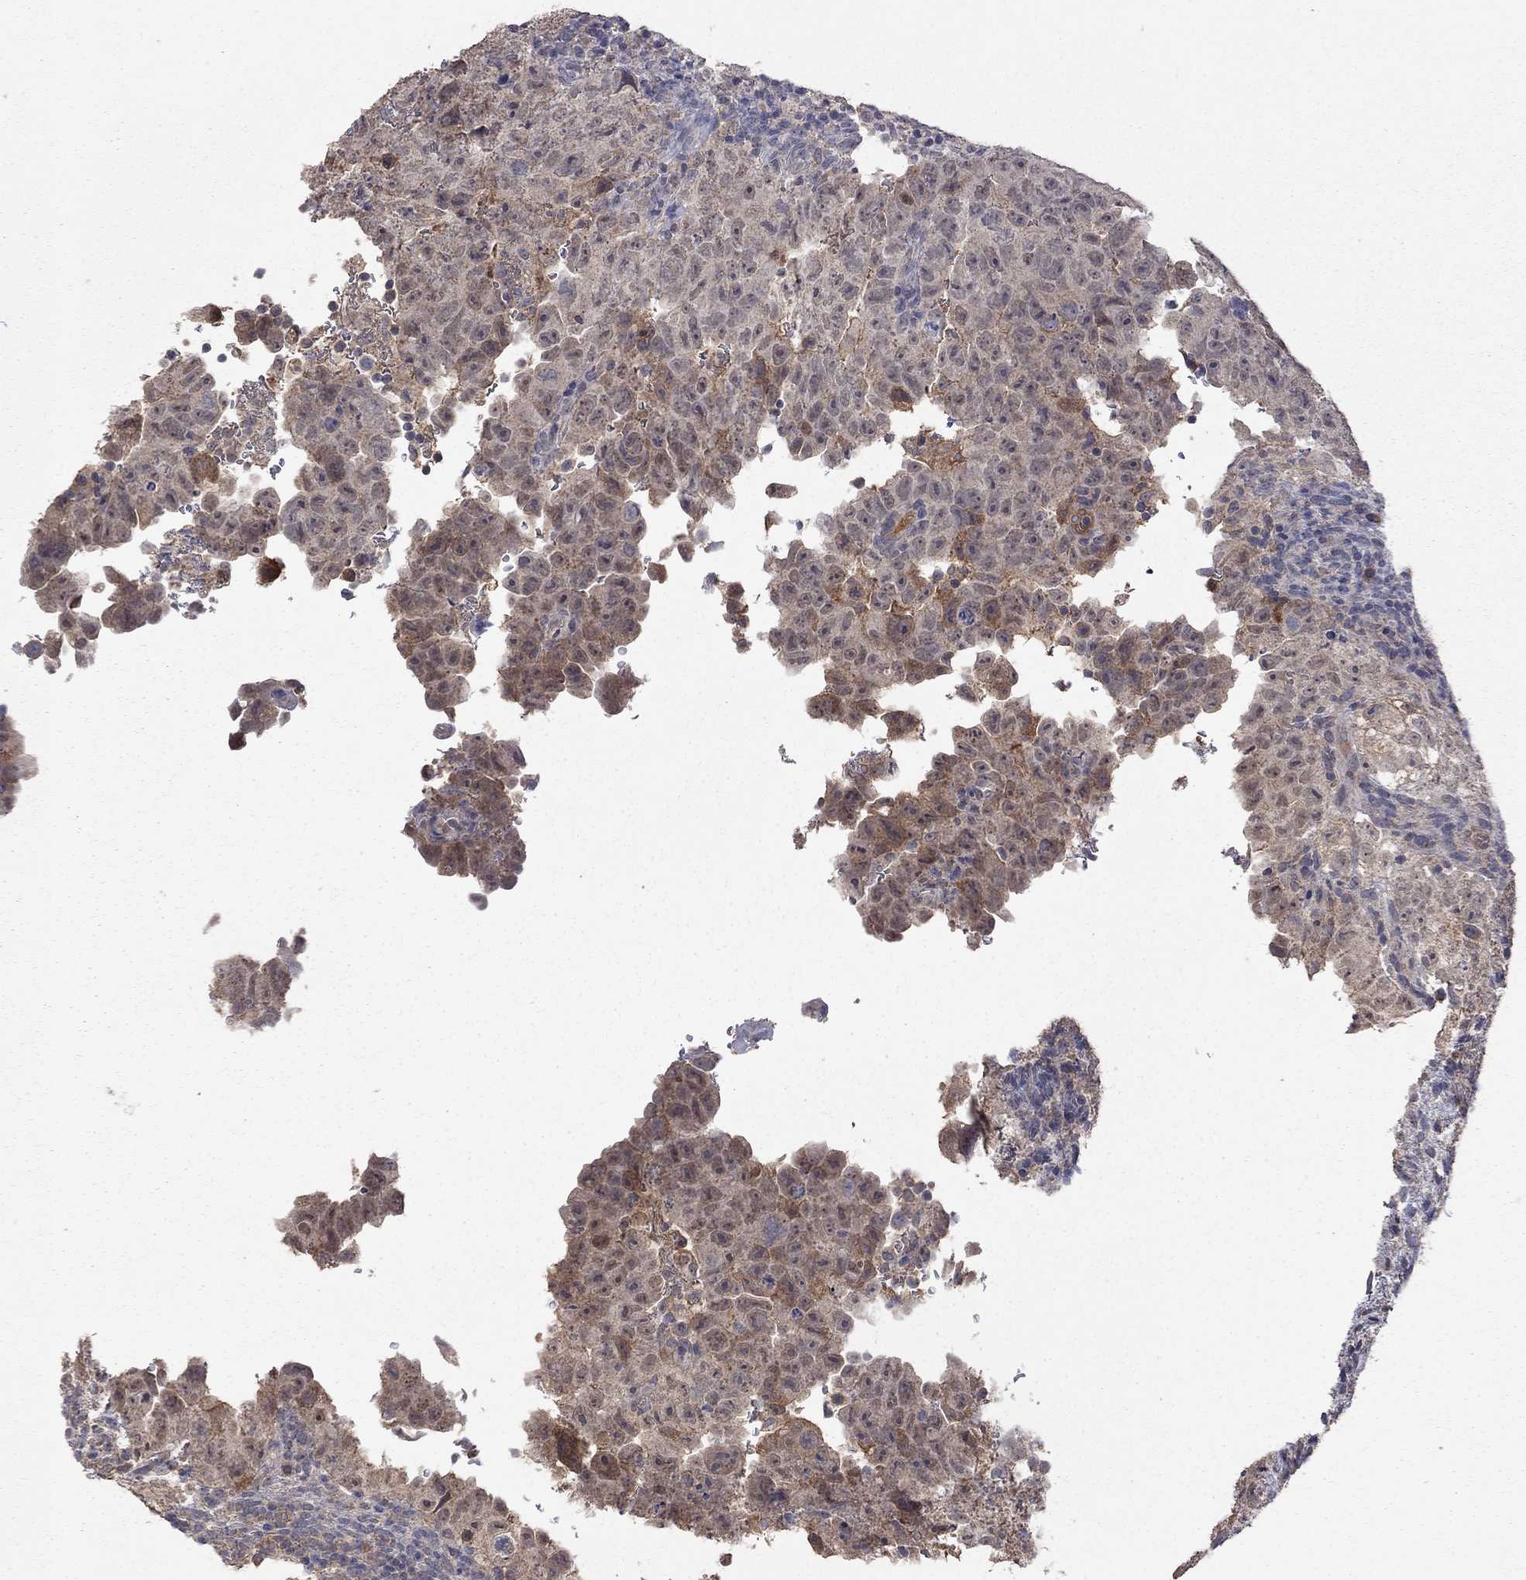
{"staining": {"intensity": "weak", "quantity": ">75%", "location": "cytoplasmic/membranous"}, "tissue": "testis cancer", "cell_type": "Tumor cells", "image_type": "cancer", "snomed": [{"axis": "morphology", "description": "Carcinoma, Embryonal, NOS"}, {"axis": "topography", "description": "Testis"}], "caption": "A high-resolution image shows IHC staining of testis embryonal carcinoma, which exhibits weak cytoplasmic/membranous staining in about >75% of tumor cells.", "gene": "HTR6", "patient": {"sex": "male", "age": 24}}